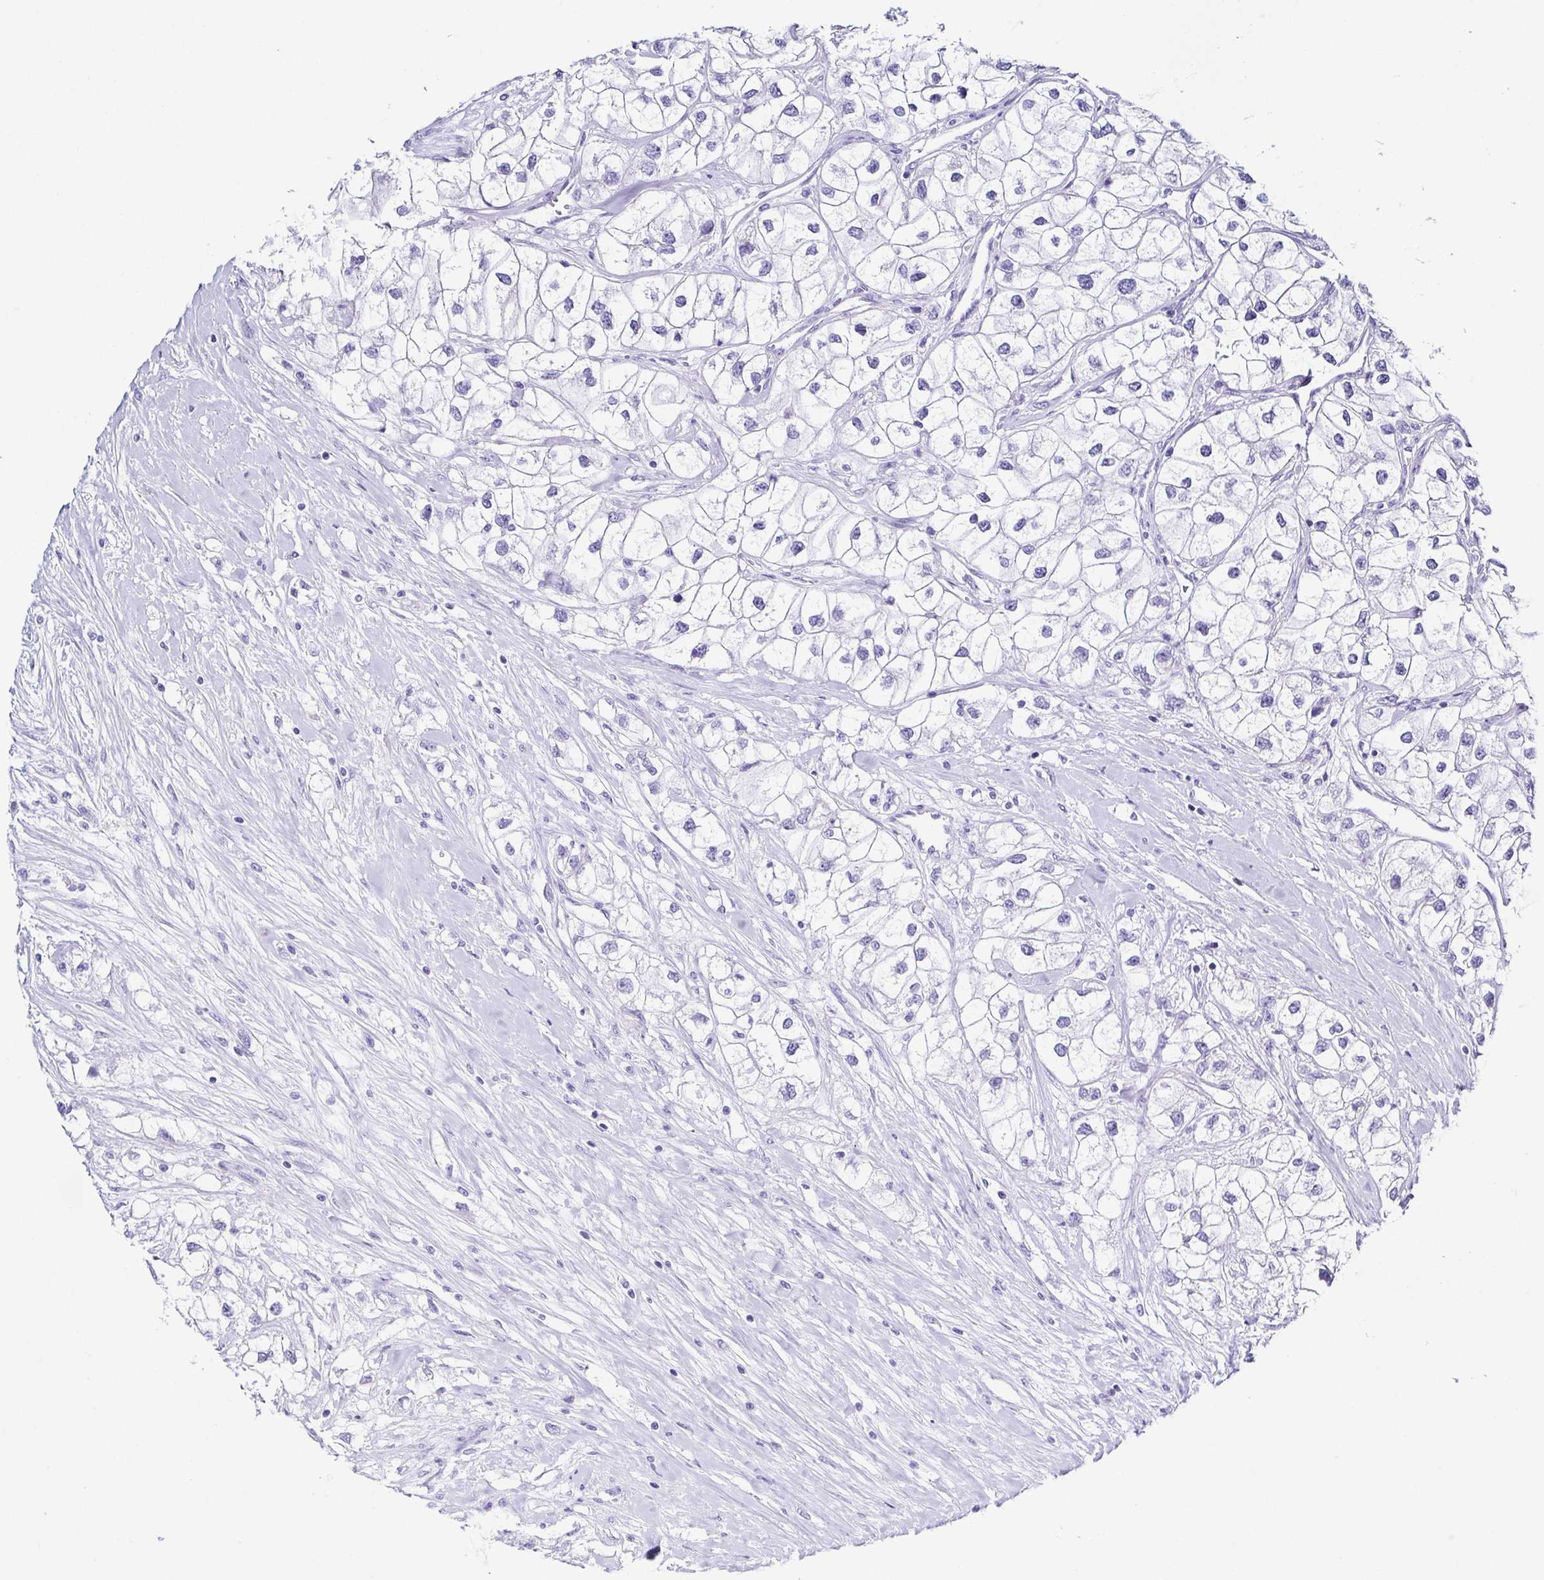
{"staining": {"intensity": "negative", "quantity": "none", "location": "none"}, "tissue": "renal cancer", "cell_type": "Tumor cells", "image_type": "cancer", "snomed": [{"axis": "morphology", "description": "Adenocarcinoma, NOS"}, {"axis": "topography", "description": "Kidney"}], "caption": "Renal adenocarcinoma was stained to show a protein in brown. There is no significant staining in tumor cells.", "gene": "TNNT2", "patient": {"sex": "male", "age": 59}}